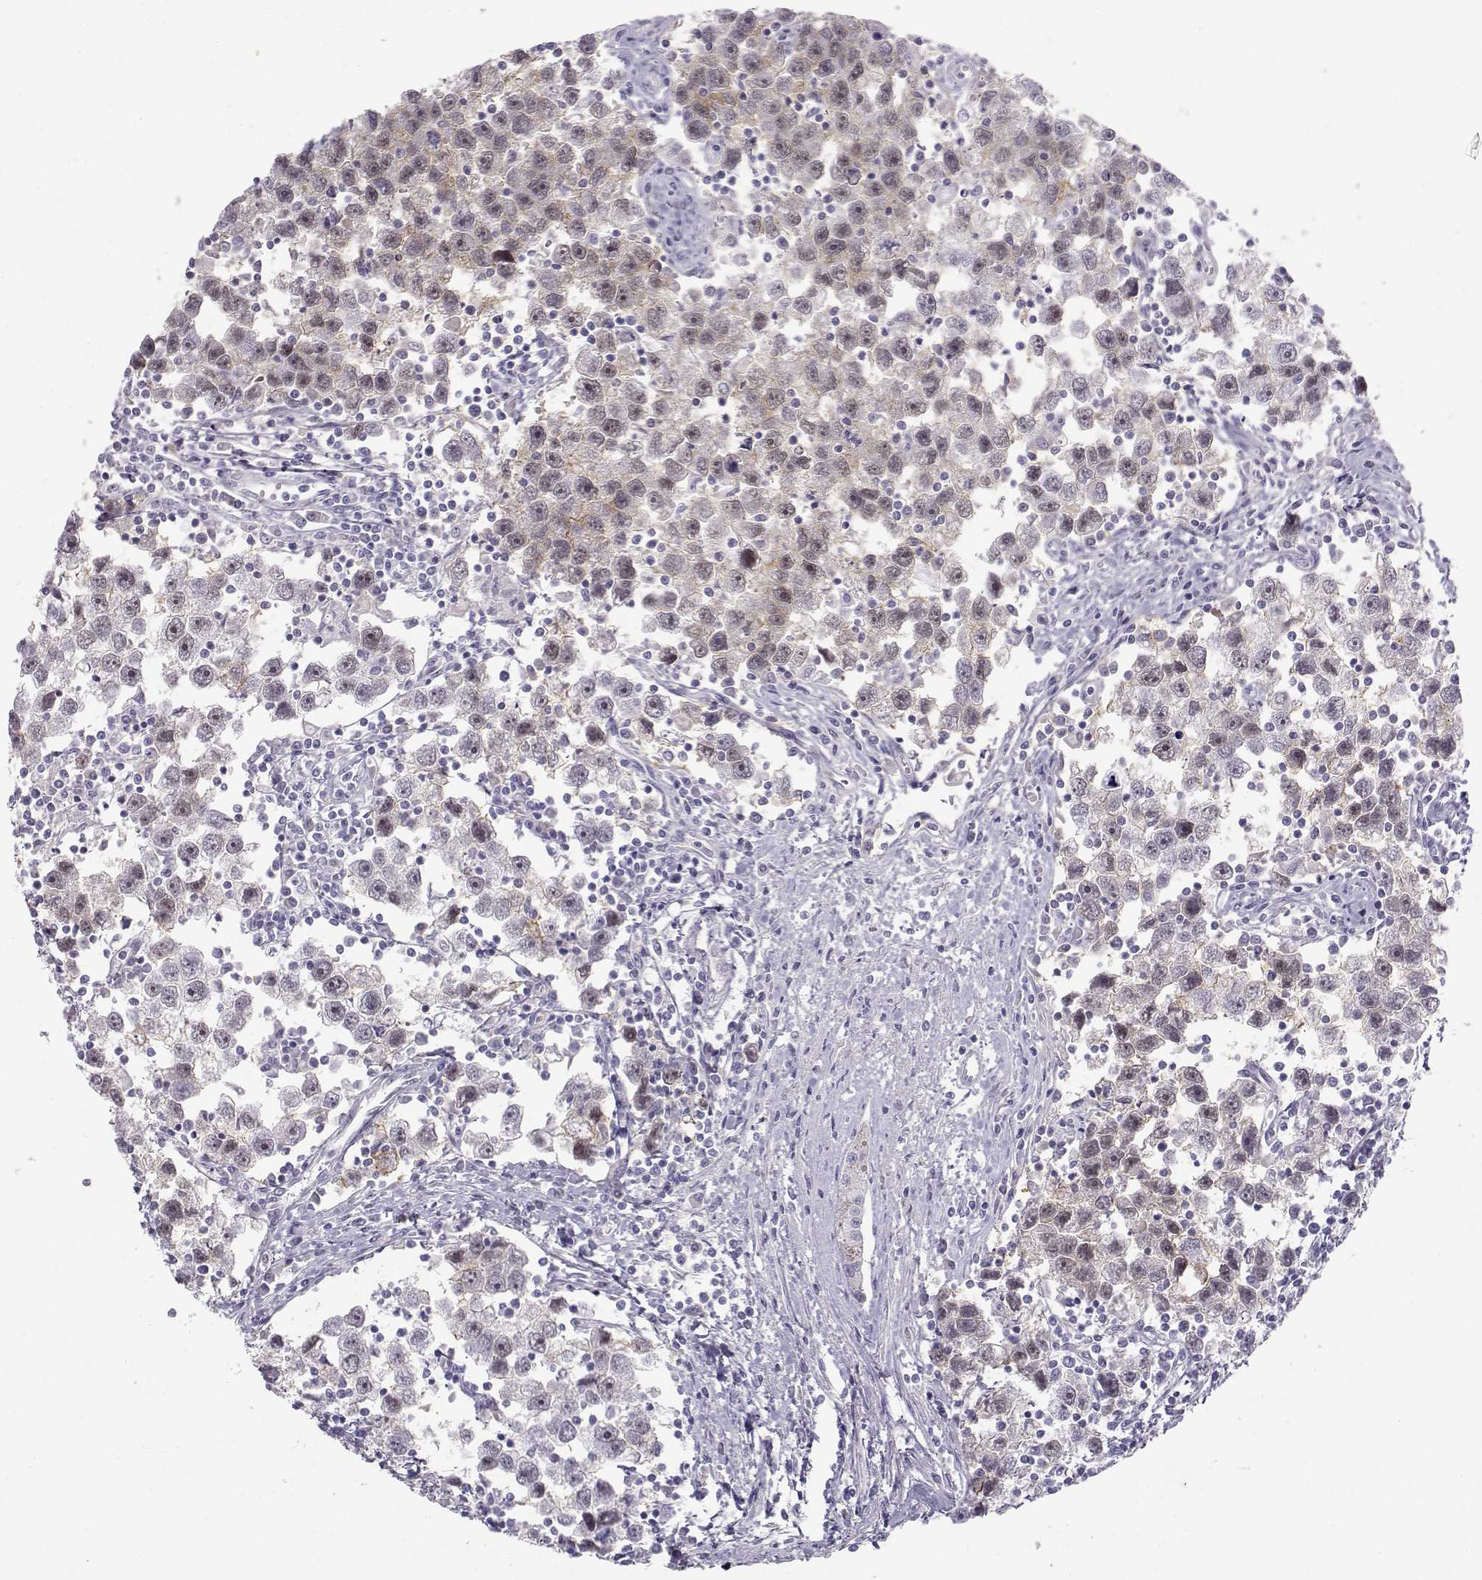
{"staining": {"intensity": "weak", "quantity": "<25%", "location": "nuclear"}, "tissue": "testis cancer", "cell_type": "Tumor cells", "image_type": "cancer", "snomed": [{"axis": "morphology", "description": "Seminoma, NOS"}, {"axis": "topography", "description": "Testis"}], "caption": "IHC micrograph of neoplastic tissue: human testis cancer stained with DAB (3,3'-diaminobenzidine) displays no significant protein staining in tumor cells.", "gene": "OPN5", "patient": {"sex": "male", "age": 30}}